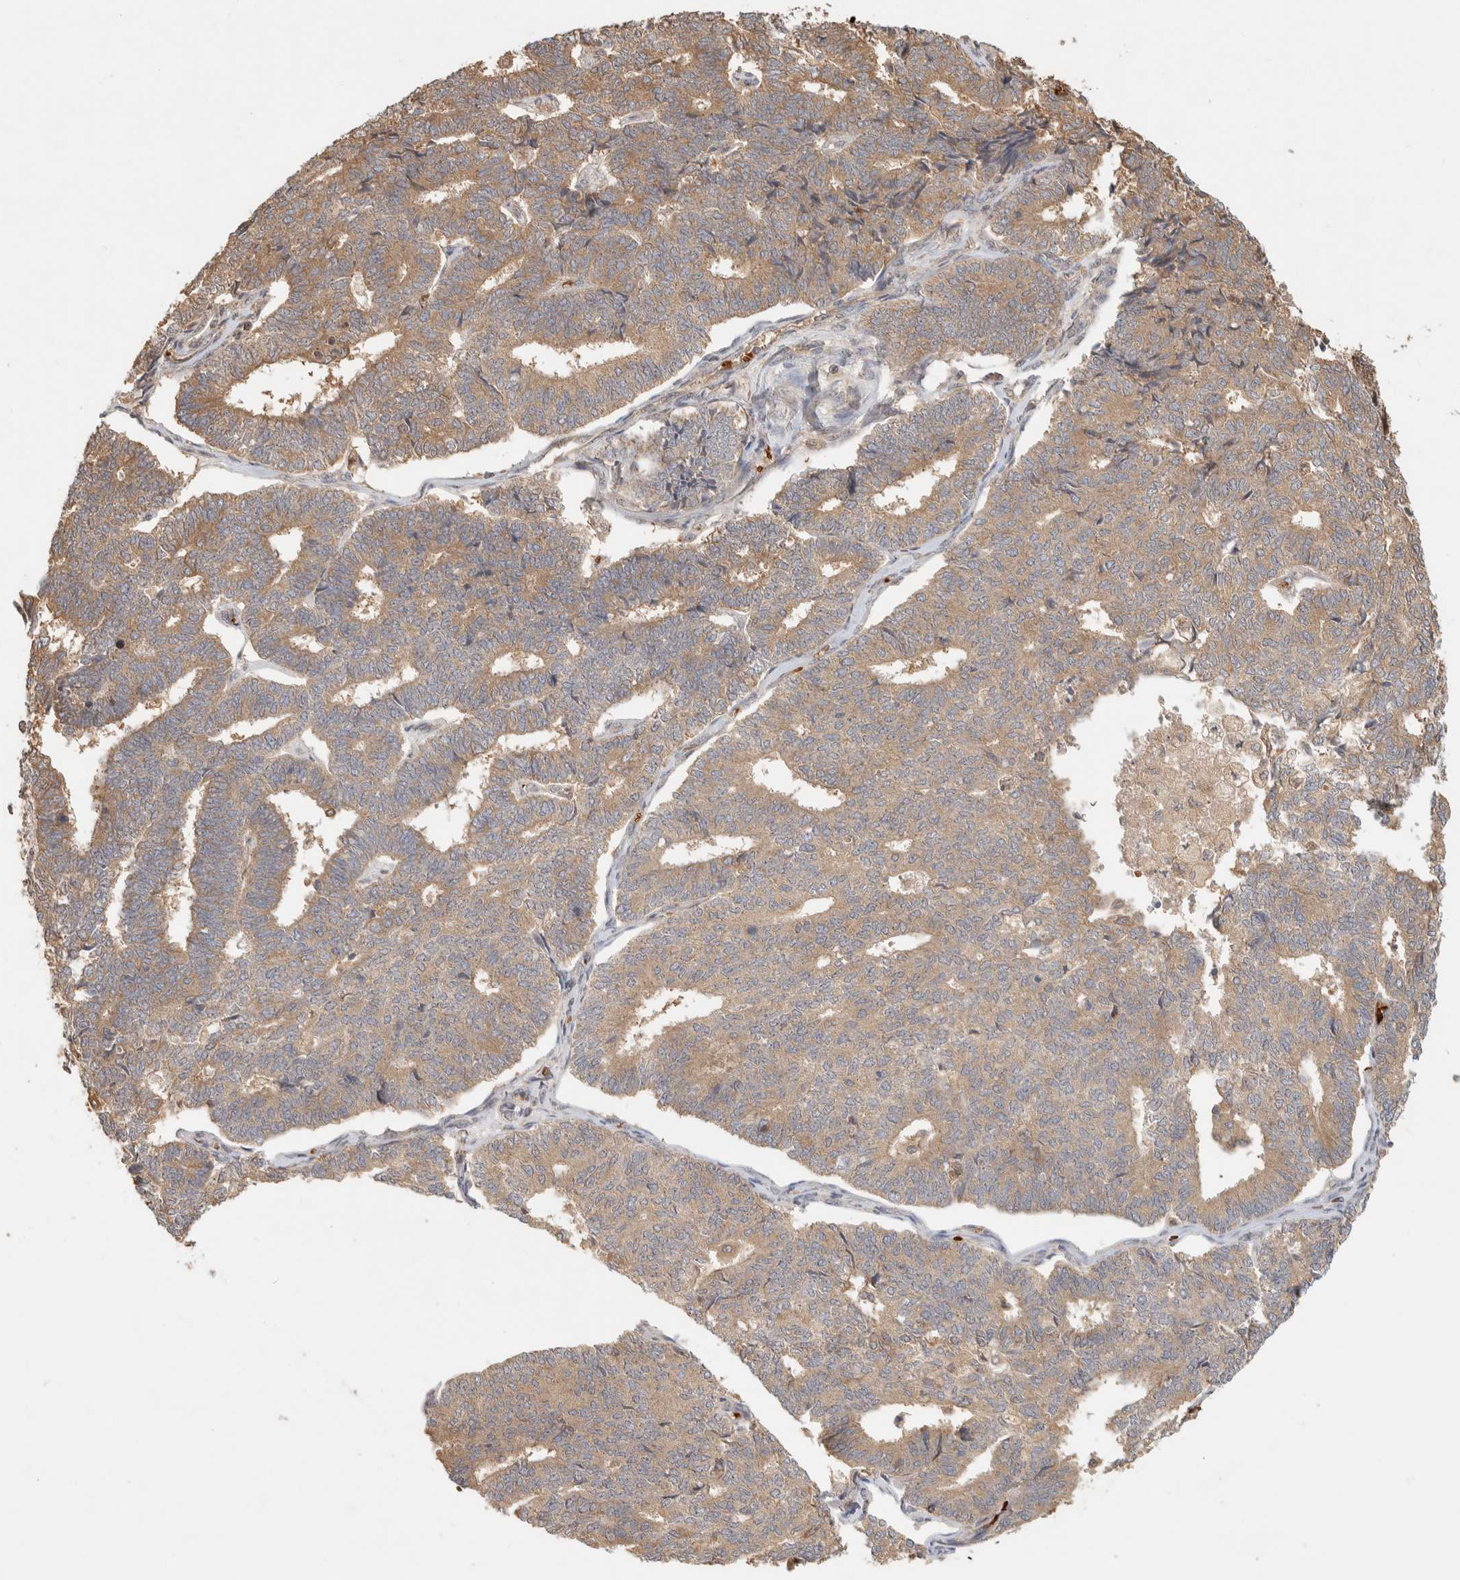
{"staining": {"intensity": "moderate", "quantity": ">75%", "location": "cytoplasmic/membranous"}, "tissue": "endometrial cancer", "cell_type": "Tumor cells", "image_type": "cancer", "snomed": [{"axis": "morphology", "description": "Adenocarcinoma, NOS"}, {"axis": "topography", "description": "Endometrium"}], "caption": "IHC image of neoplastic tissue: endometrial cancer stained using immunohistochemistry (IHC) demonstrates medium levels of moderate protein expression localized specifically in the cytoplasmic/membranous of tumor cells, appearing as a cytoplasmic/membranous brown color.", "gene": "TTI2", "patient": {"sex": "female", "age": 70}}